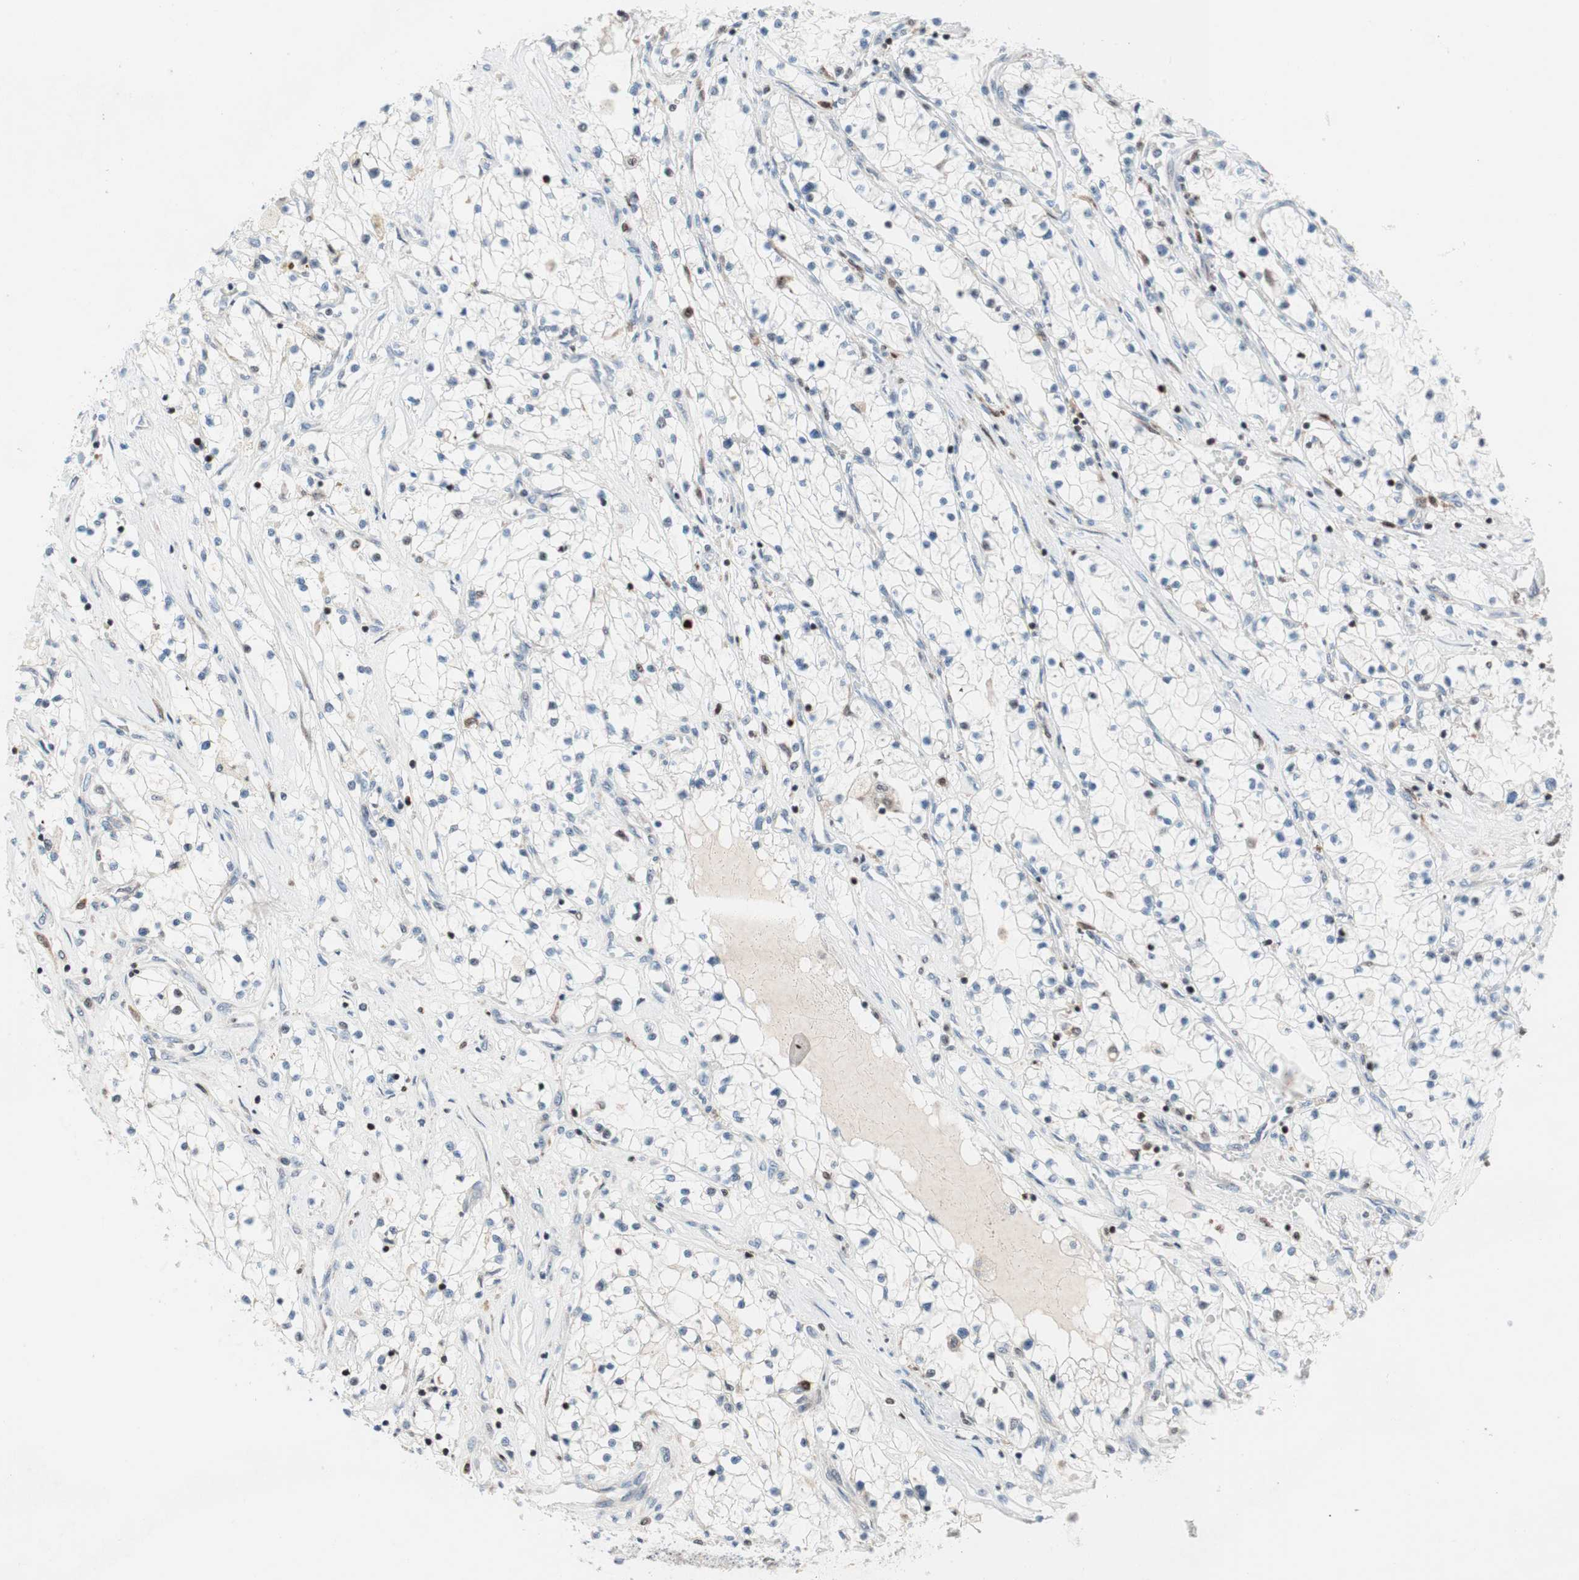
{"staining": {"intensity": "negative", "quantity": "none", "location": "none"}, "tissue": "renal cancer", "cell_type": "Tumor cells", "image_type": "cancer", "snomed": [{"axis": "morphology", "description": "Adenocarcinoma, NOS"}, {"axis": "topography", "description": "Kidney"}], "caption": "This photomicrograph is of renal cancer (adenocarcinoma) stained with IHC to label a protein in brown with the nuclei are counter-stained blue. There is no positivity in tumor cells.", "gene": "RGS10", "patient": {"sex": "male", "age": 68}}